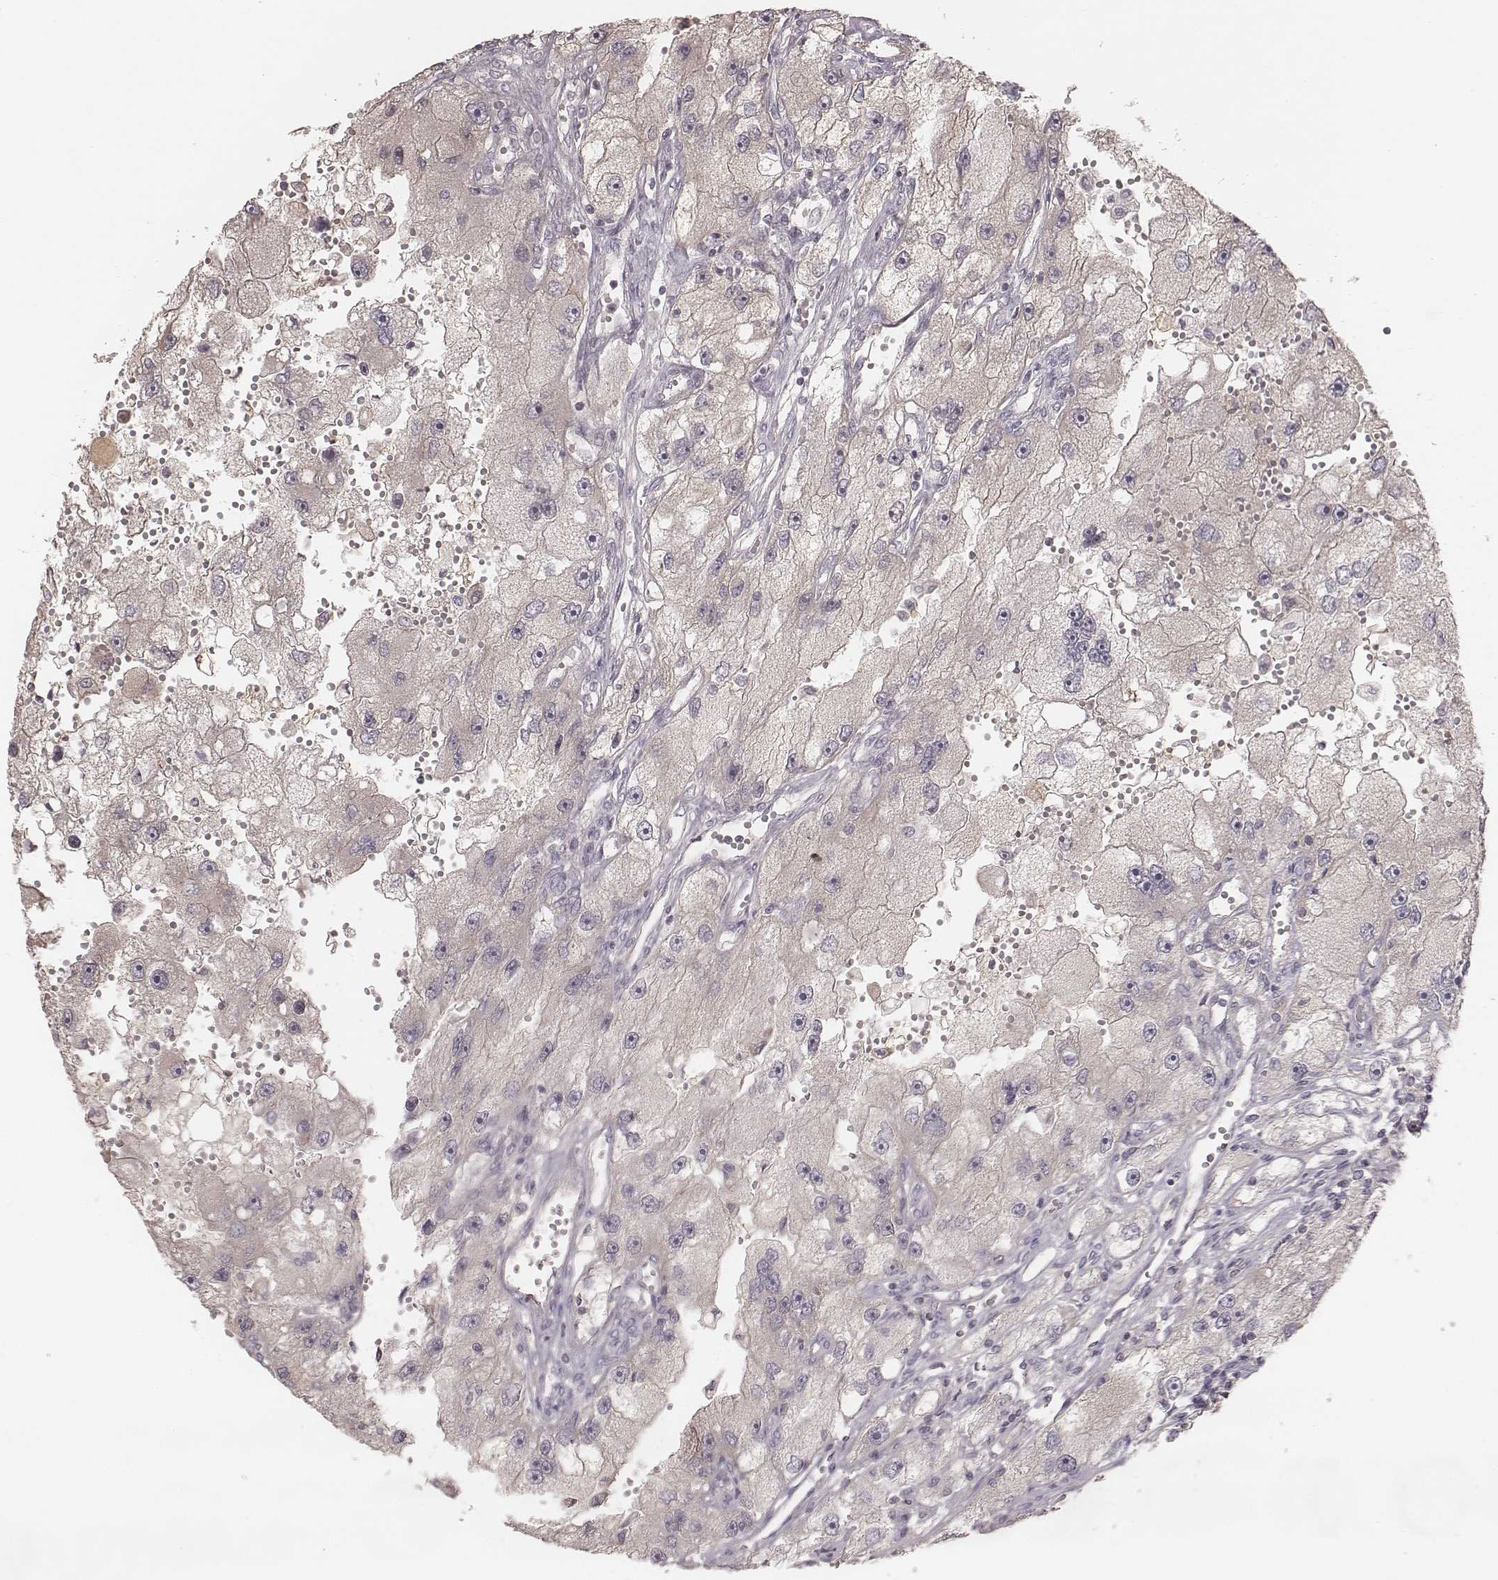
{"staining": {"intensity": "negative", "quantity": "none", "location": "none"}, "tissue": "renal cancer", "cell_type": "Tumor cells", "image_type": "cancer", "snomed": [{"axis": "morphology", "description": "Adenocarcinoma, NOS"}, {"axis": "topography", "description": "Kidney"}], "caption": "A histopathology image of renal cancer (adenocarcinoma) stained for a protein reveals no brown staining in tumor cells.", "gene": "TDRD5", "patient": {"sex": "male", "age": 63}}